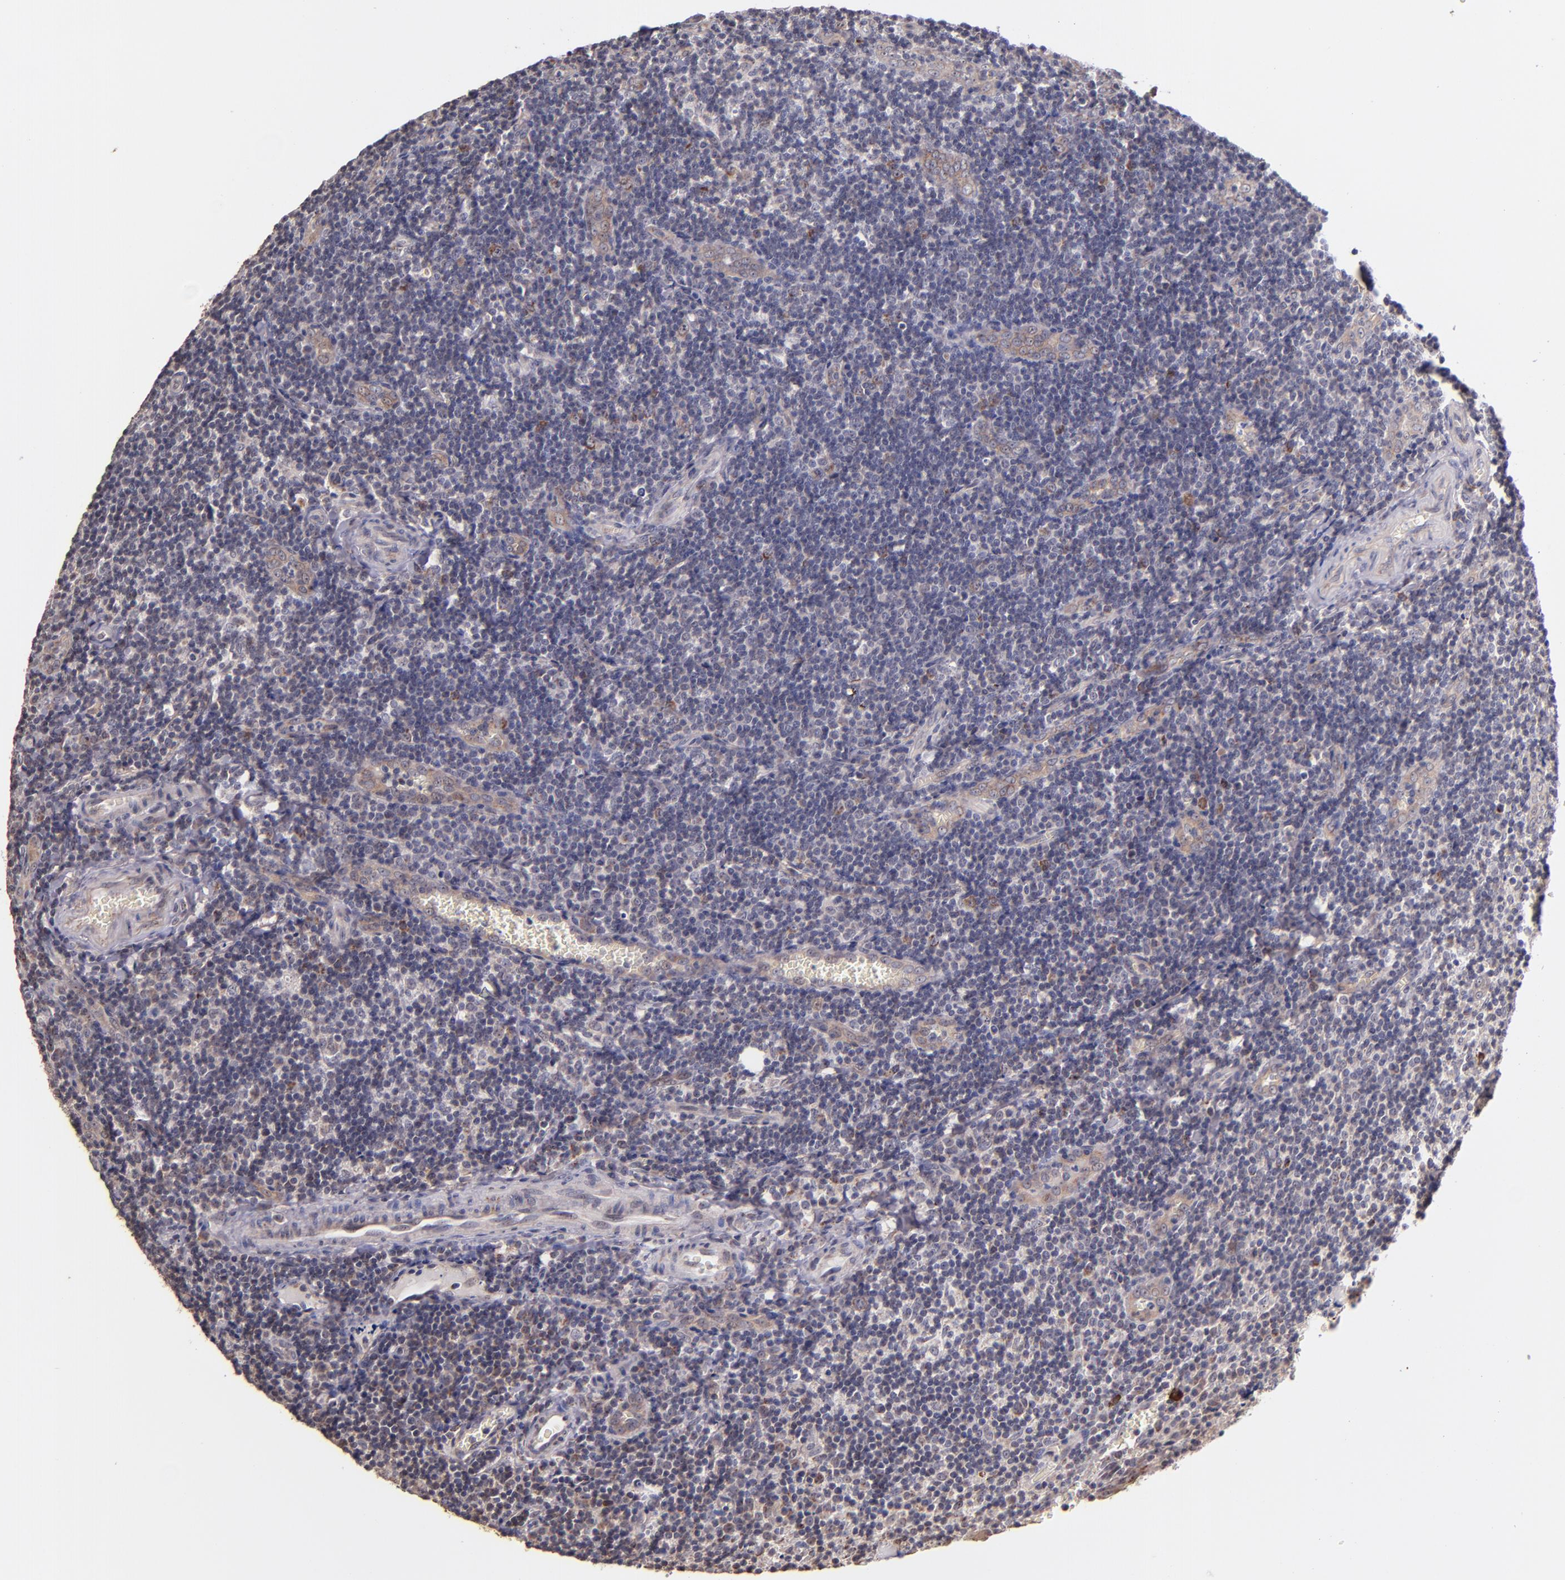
{"staining": {"intensity": "moderate", "quantity": "<25%", "location": "cytoplasmic/membranous"}, "tissue": "tonsil", "cell_type": "Germinal center cells", "image_type": "normal", "snomed": [{"axis": "morphology", "description": "Normal tissue, NOS"}, {"axis": "topography", "description": "Tonsil"}], "caption": "A low amount of moderate cytoplasmic/membranous expression is present in approximately <25% of germinal center cells in benign tonsil. The staining was performed using DAB (3,3'-diaminobenzidine), with brown indicating positive protein expression. Nuclei are stained blue with hematoxylin.", "gene": "SHC1", "patient": {"sex": "male", "age": 20}}